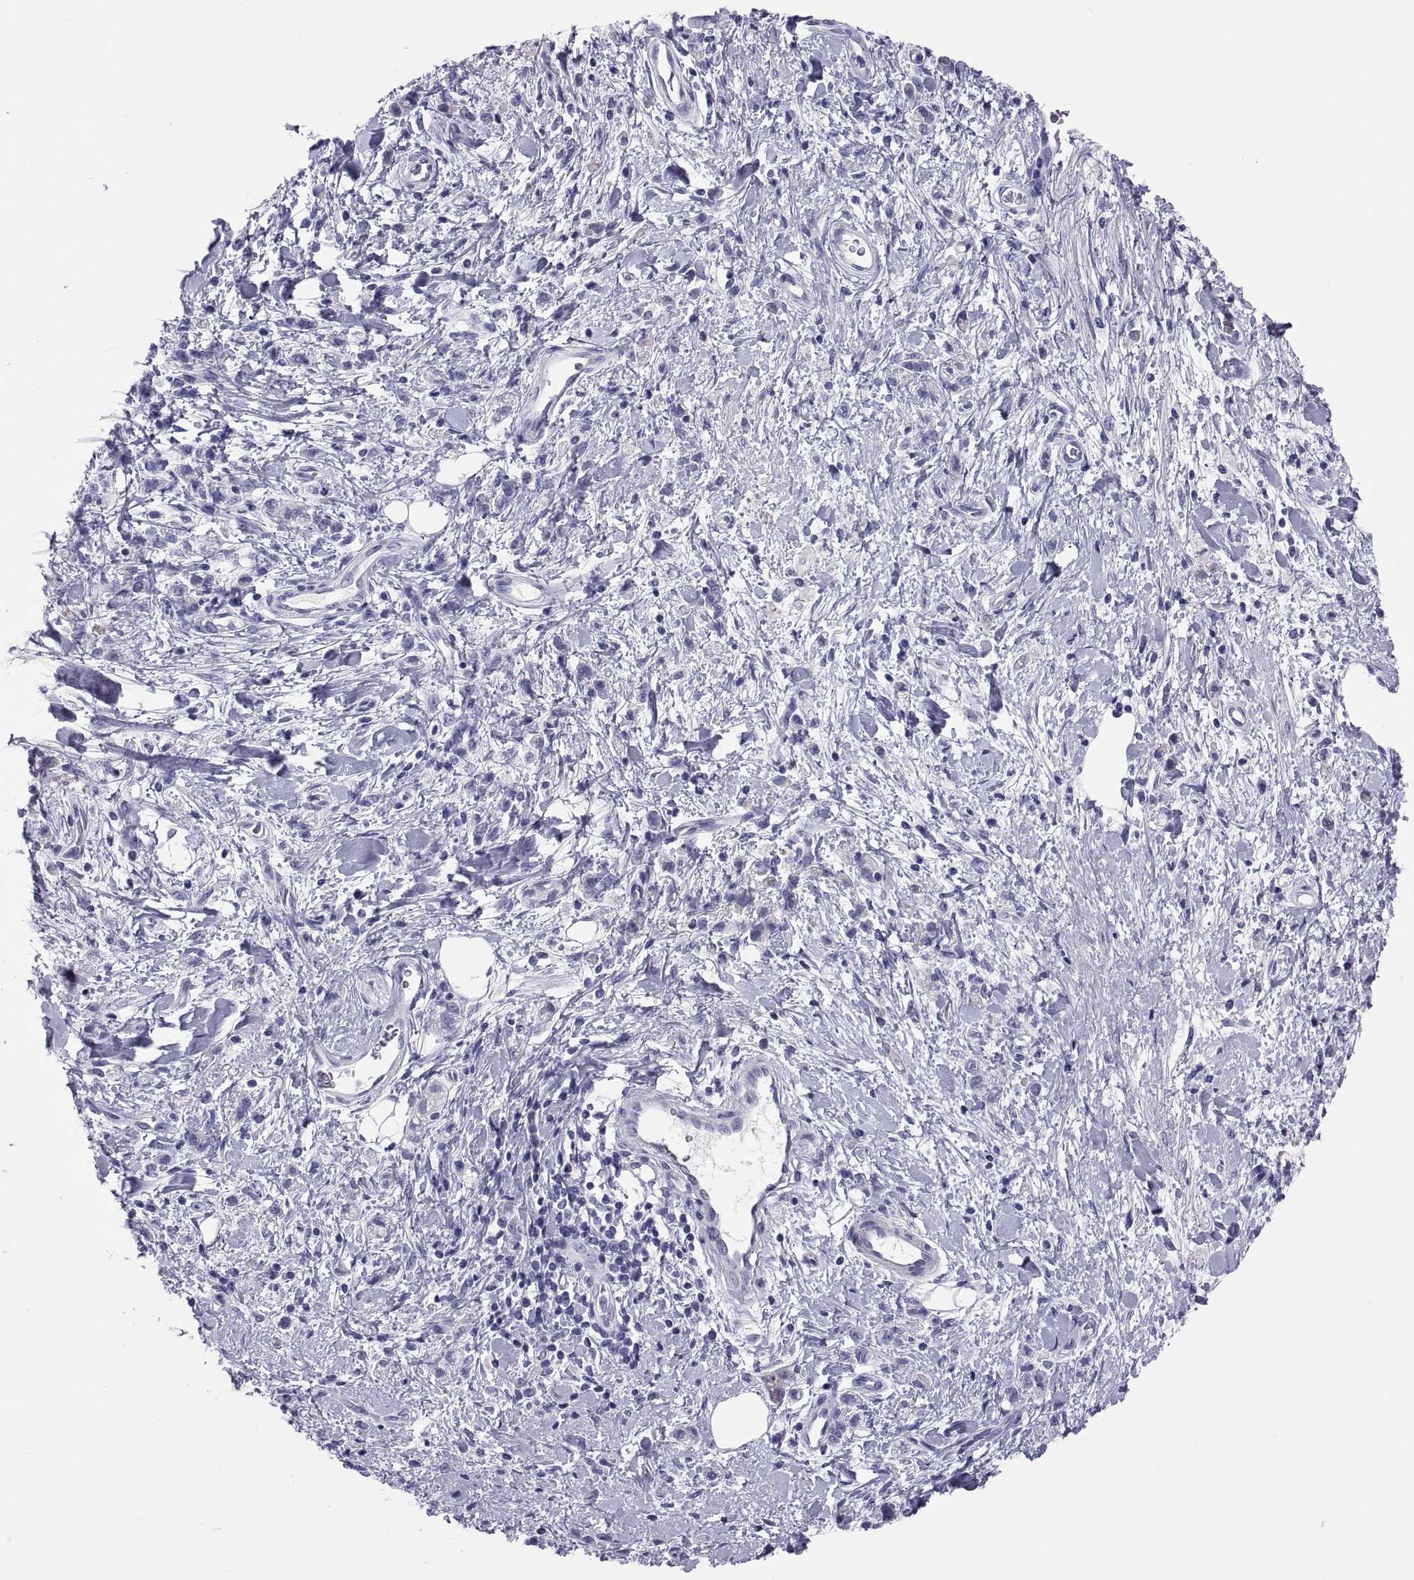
{"staining": {"intensity": "negative", "quantity": "none", "location": "none"}, "tissue": "stomach cancer", "cell_type": "Tumor cells", "image_type": "cancer", "snomed": [{"axis": "morphology", "description": "Adenocarcinoma, NOS"}, {"axis": "topography", "description": "Stomach"}], "caption": "Immunohistochemistry (IHC) image of neoplastic tissue: human stomach cancer (adenocarcinoma) stained with DAB (3,3'-diaminobenzidine) displays no significant protein staining in tumor cells.", "gene": "FAM170A", "patient": {"sex": "male", "age": 77}}